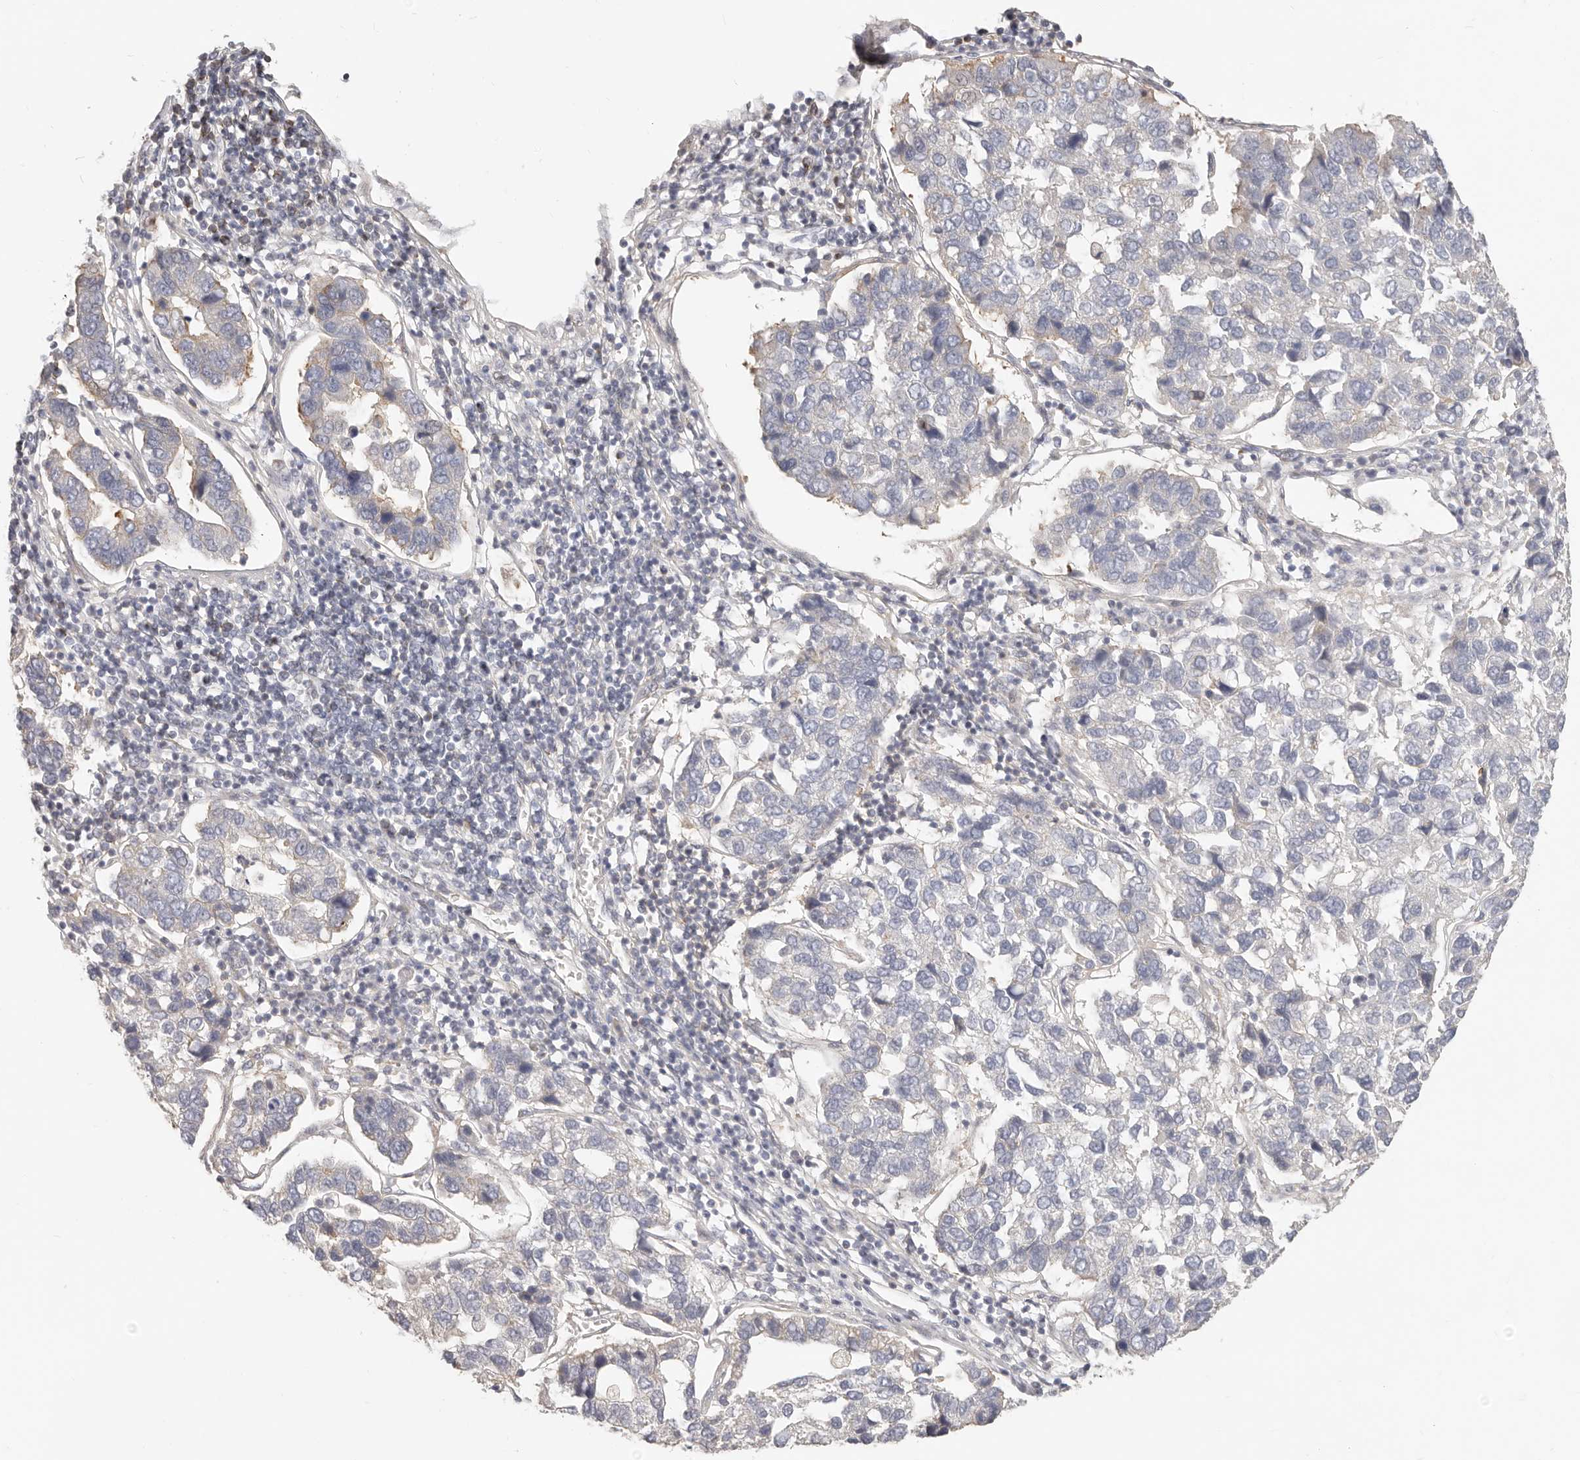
{"staining": {"intensity": "negative", "quantity": "none", "location": "none"}, "tissue": "pancreatic cancer", "cell_type": "Tumor cells", "image_type": "cancer", "snomed": [{"axis": "morphology", "description": "Adenocarcinoma, NOS"}, {"axis": "topography", "description": "Pancreas"}], "caption": "A histopathology image of pancreatic cancer stained for a protein exhibits no brown staining in tumor cells.", "gene": "DTNBP1", "patient": {"sex": "female", "age": 61}}